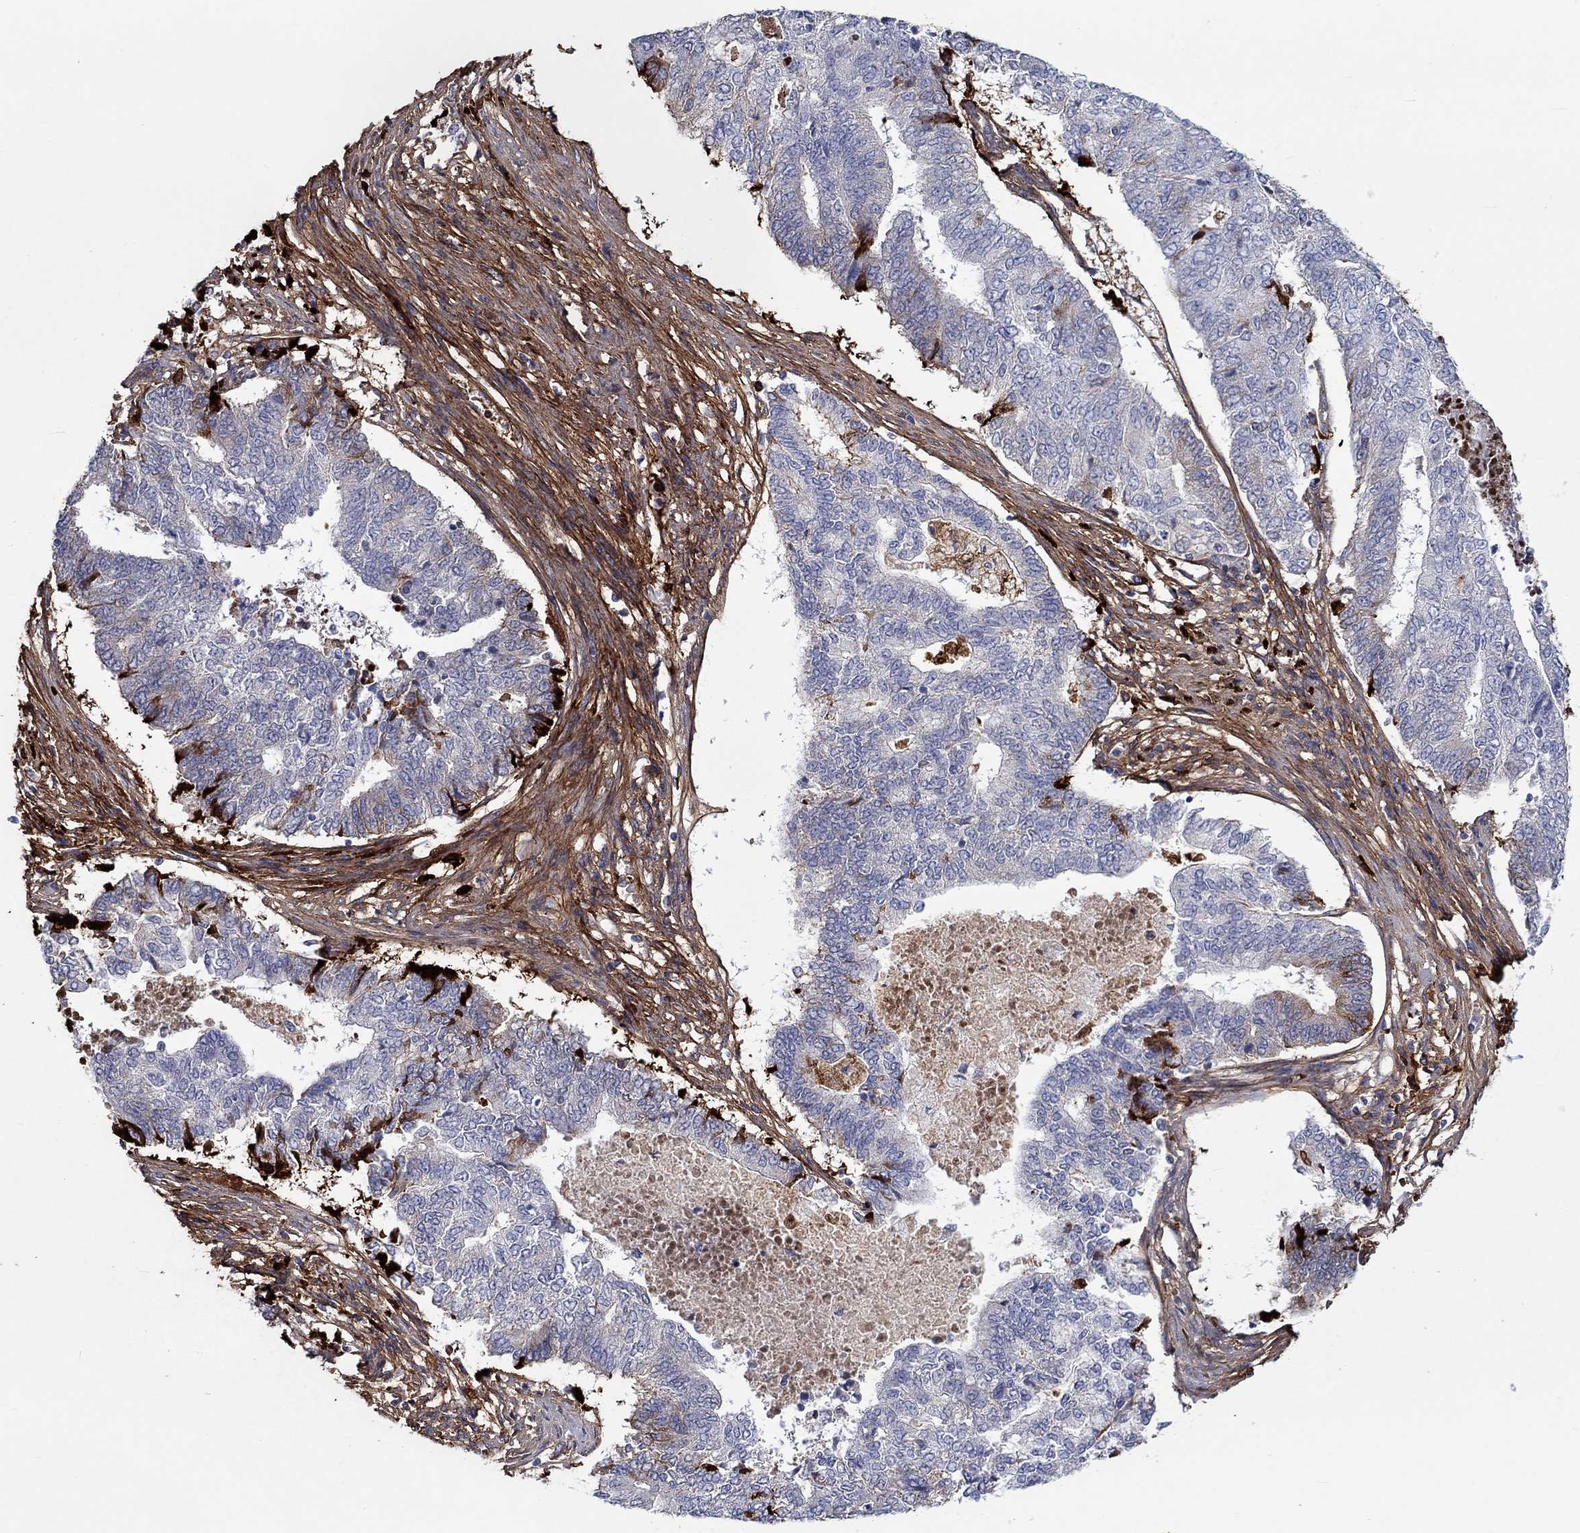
{"staining": {"intensity": "strong", "quantity": "<25%", "location": "cytoplasmic/membranous"}, "tissue": "endometrial cancer", "cell_type": "Tumor cells", "image_type": "cancer", "snomed": [{"axis": "morphology", "description": "Adenocarcinoma, NOS"}, {"axis": "topography", "description": "Endometrium"}], "caption": "About <25% of tumor cells in human endometrial adenocarcinoma exhibit strong cytoplasmic/membranous protein positivity as visualized by brown immunohistochemical staining.", "gene": "TGFBI", "patient": {"sex": "female", "age": 65}}